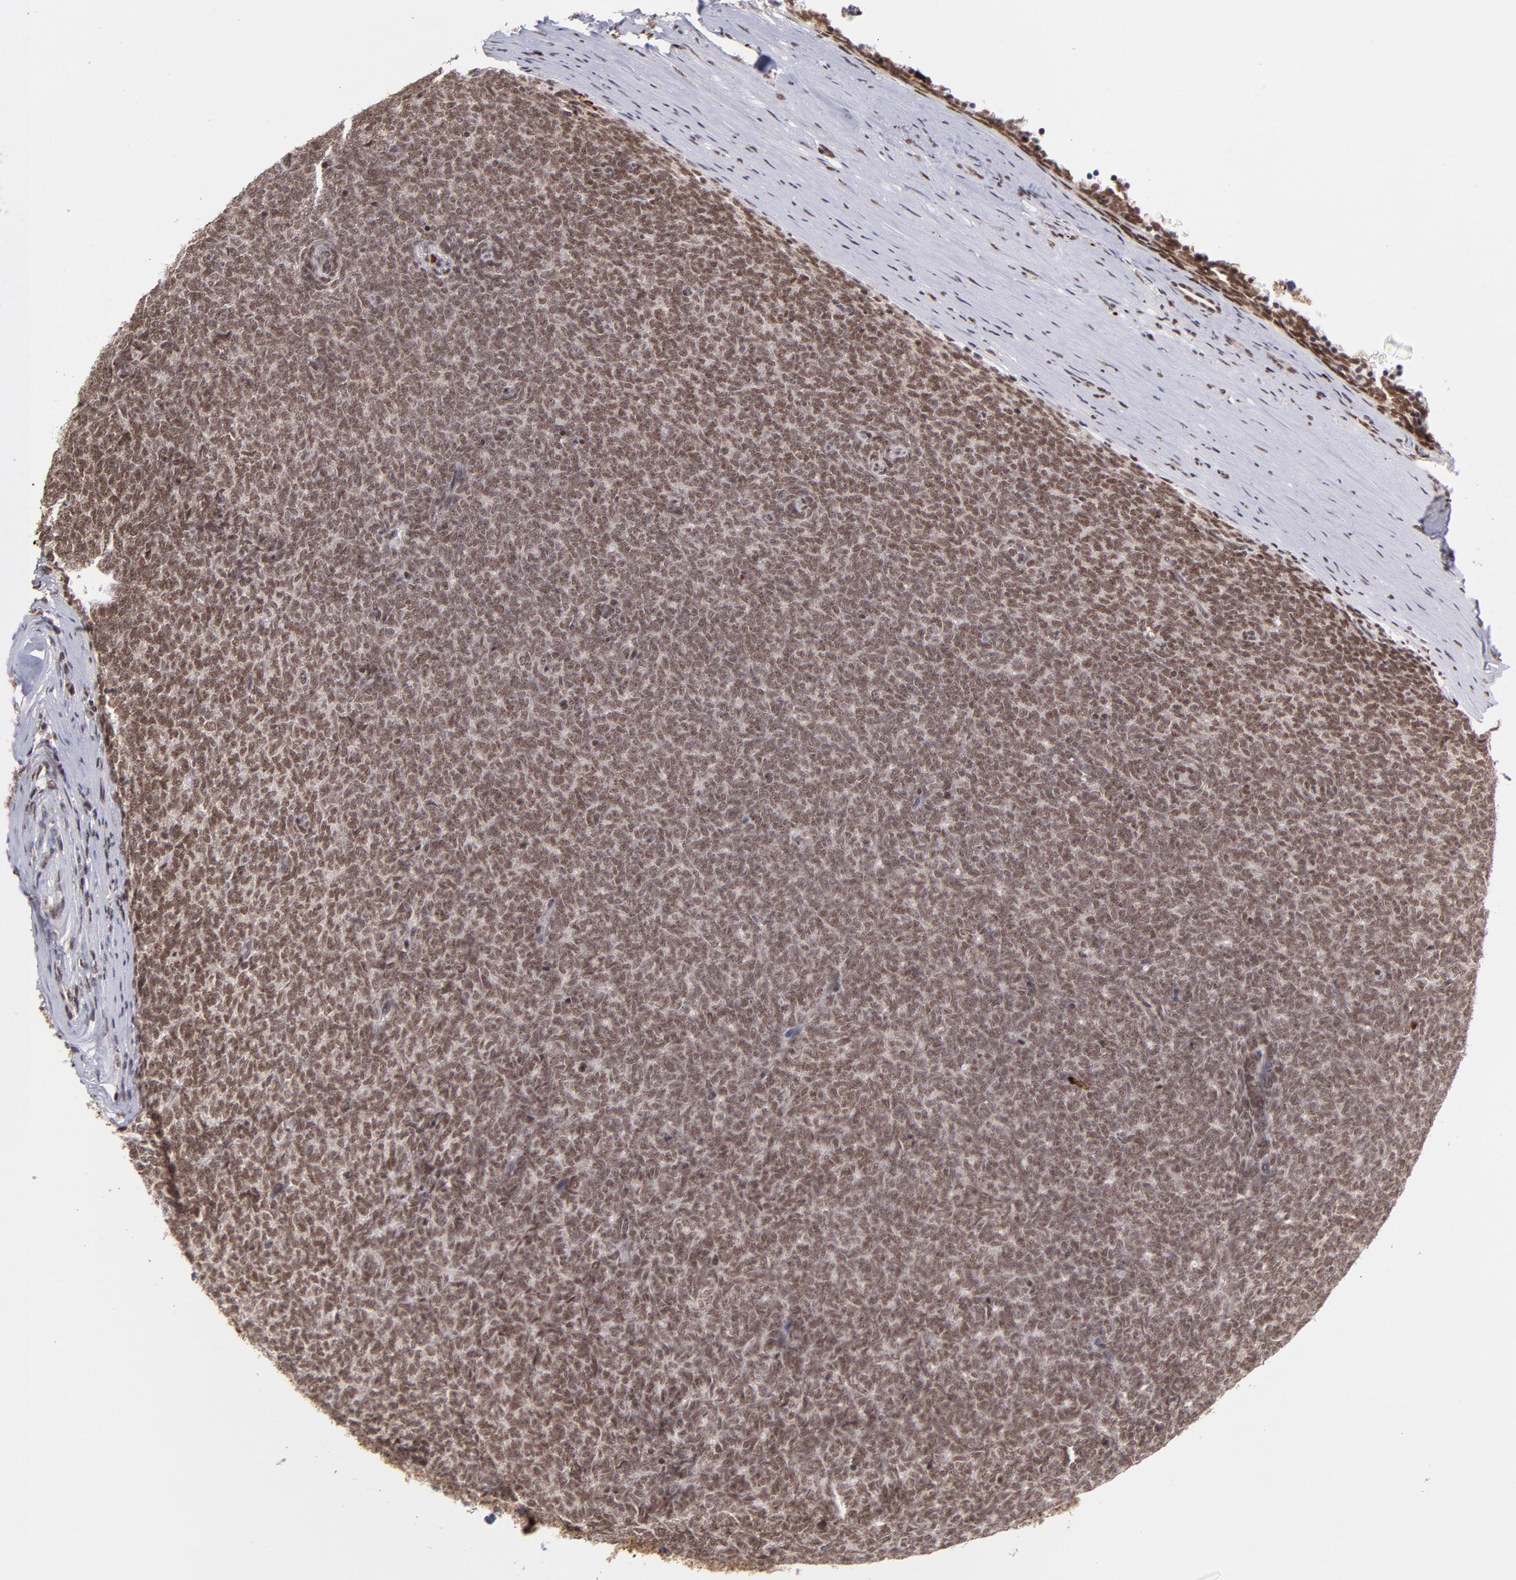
{"staining": {"intensity": "moderate", "quantity": ">75%", "location": "nuclear"}, "tissue": "renal cancer", "cell_type": "Tumor cells", "image_type": "cancer", "snomed": [{"axis": "morphology", "description": "Neoplasm, malignant, NOS"}, {"axis": "topography", "description": "Kidney"}], "caption": "Neoplasm (malignant) (renal) stained with immunohistochemistry exhibits moderate nuclear positivity in approximately >75% of tumor cells. The staining was performed using DAB (3,3'-diaminobenzidine) to visualize the protein expression in brown, while the nuclei were stained in blue with hematoxylin (Magnification: 20x).", "gene": "ZFX", "patient": {"sex": "male", "age": 28}}